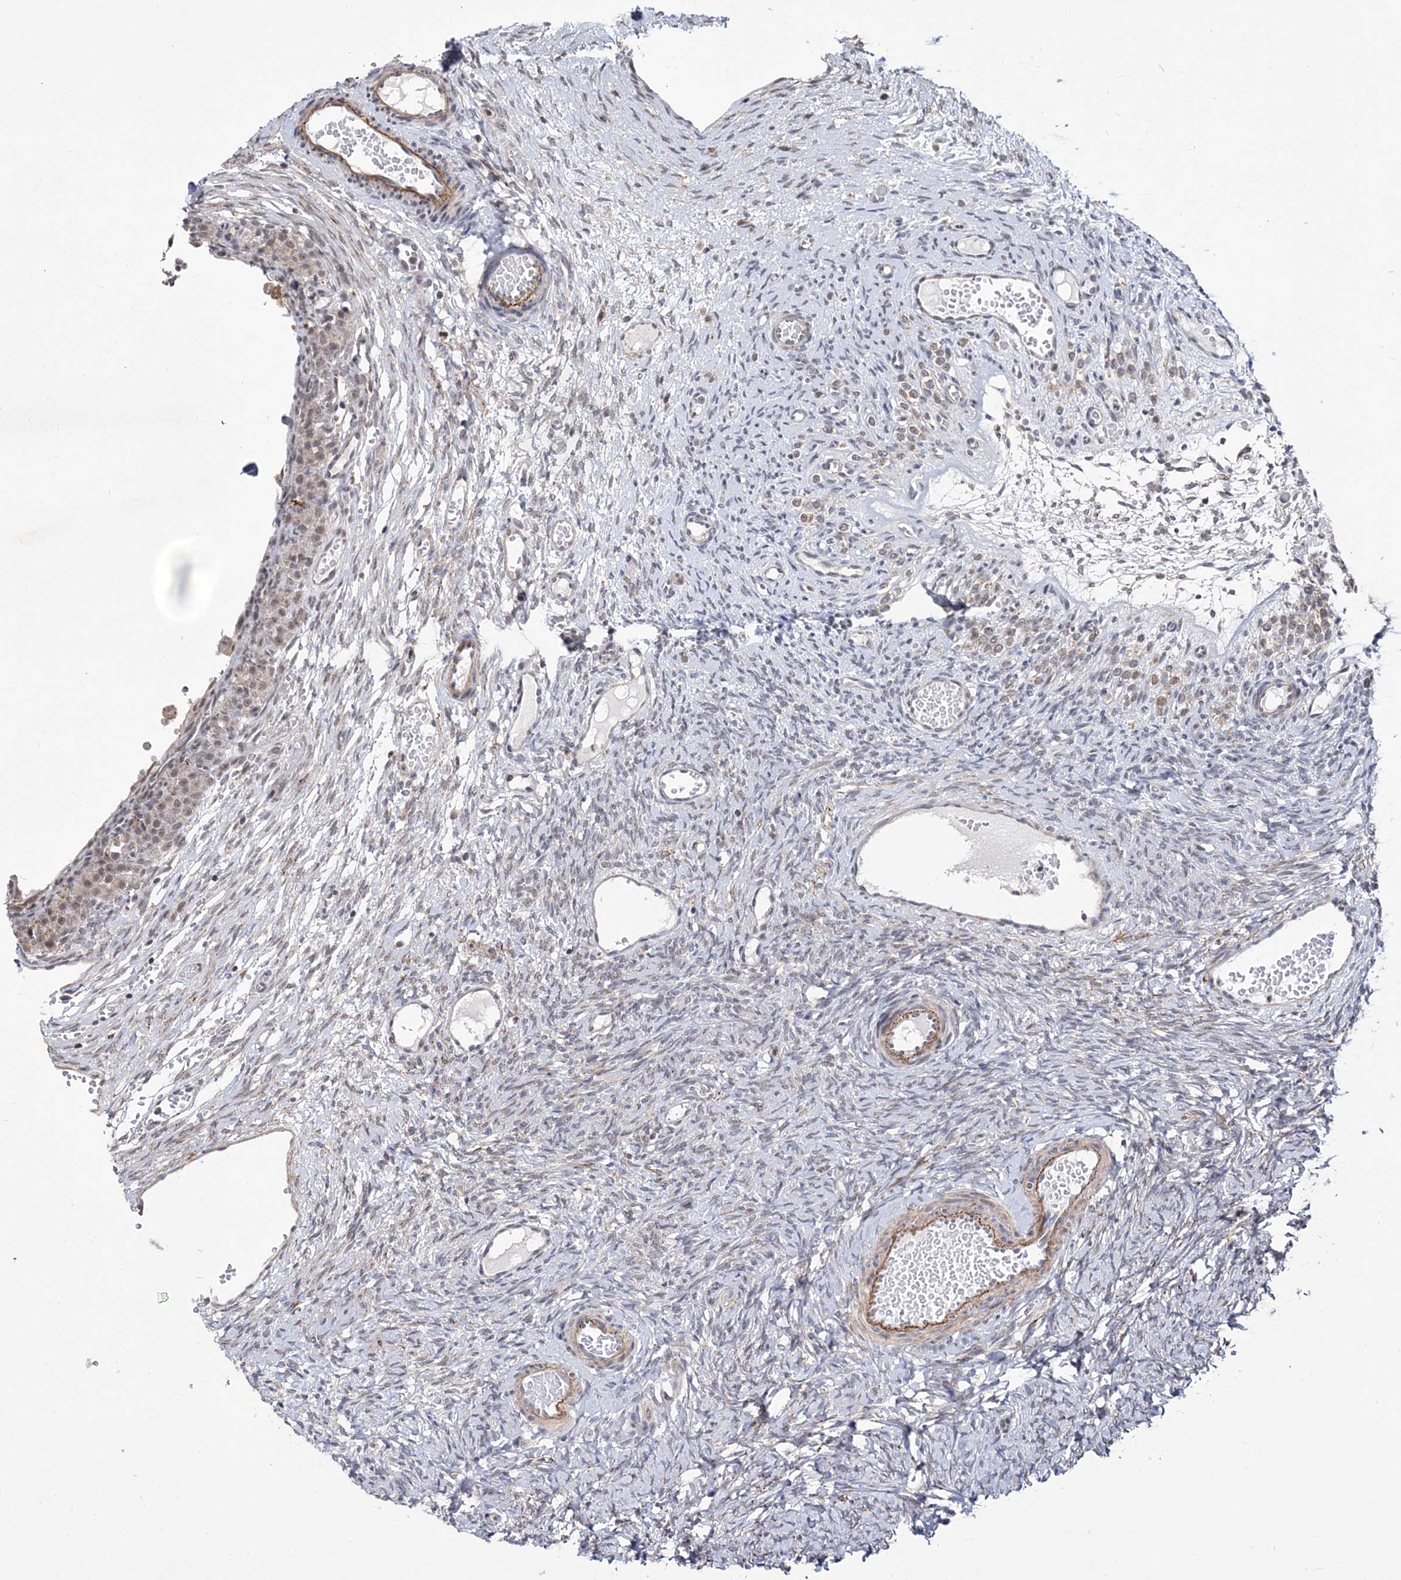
{"staining": {"intensity": "negative", "quantity": "none", "location": "none"}, "tissue": "ovary", "cell_type": "Ovarian stroma cells", "image_type": "normal", "snomed": [{"axis": "morphology", "description": "Adenocarcinoma, NOS"}, {"axis": "topography", "description": "Endometrium"}], "caption": "Normal ovary was stained to show a protein in brown. There is no significant staining in ovarian stroma cells. (DAB (3,3'-diaminobenzidine) immunohistochemistry with hematoxylin counter stain).", "gene": "BOD1L1", "patient": {"sex": "female", "age": 32}}